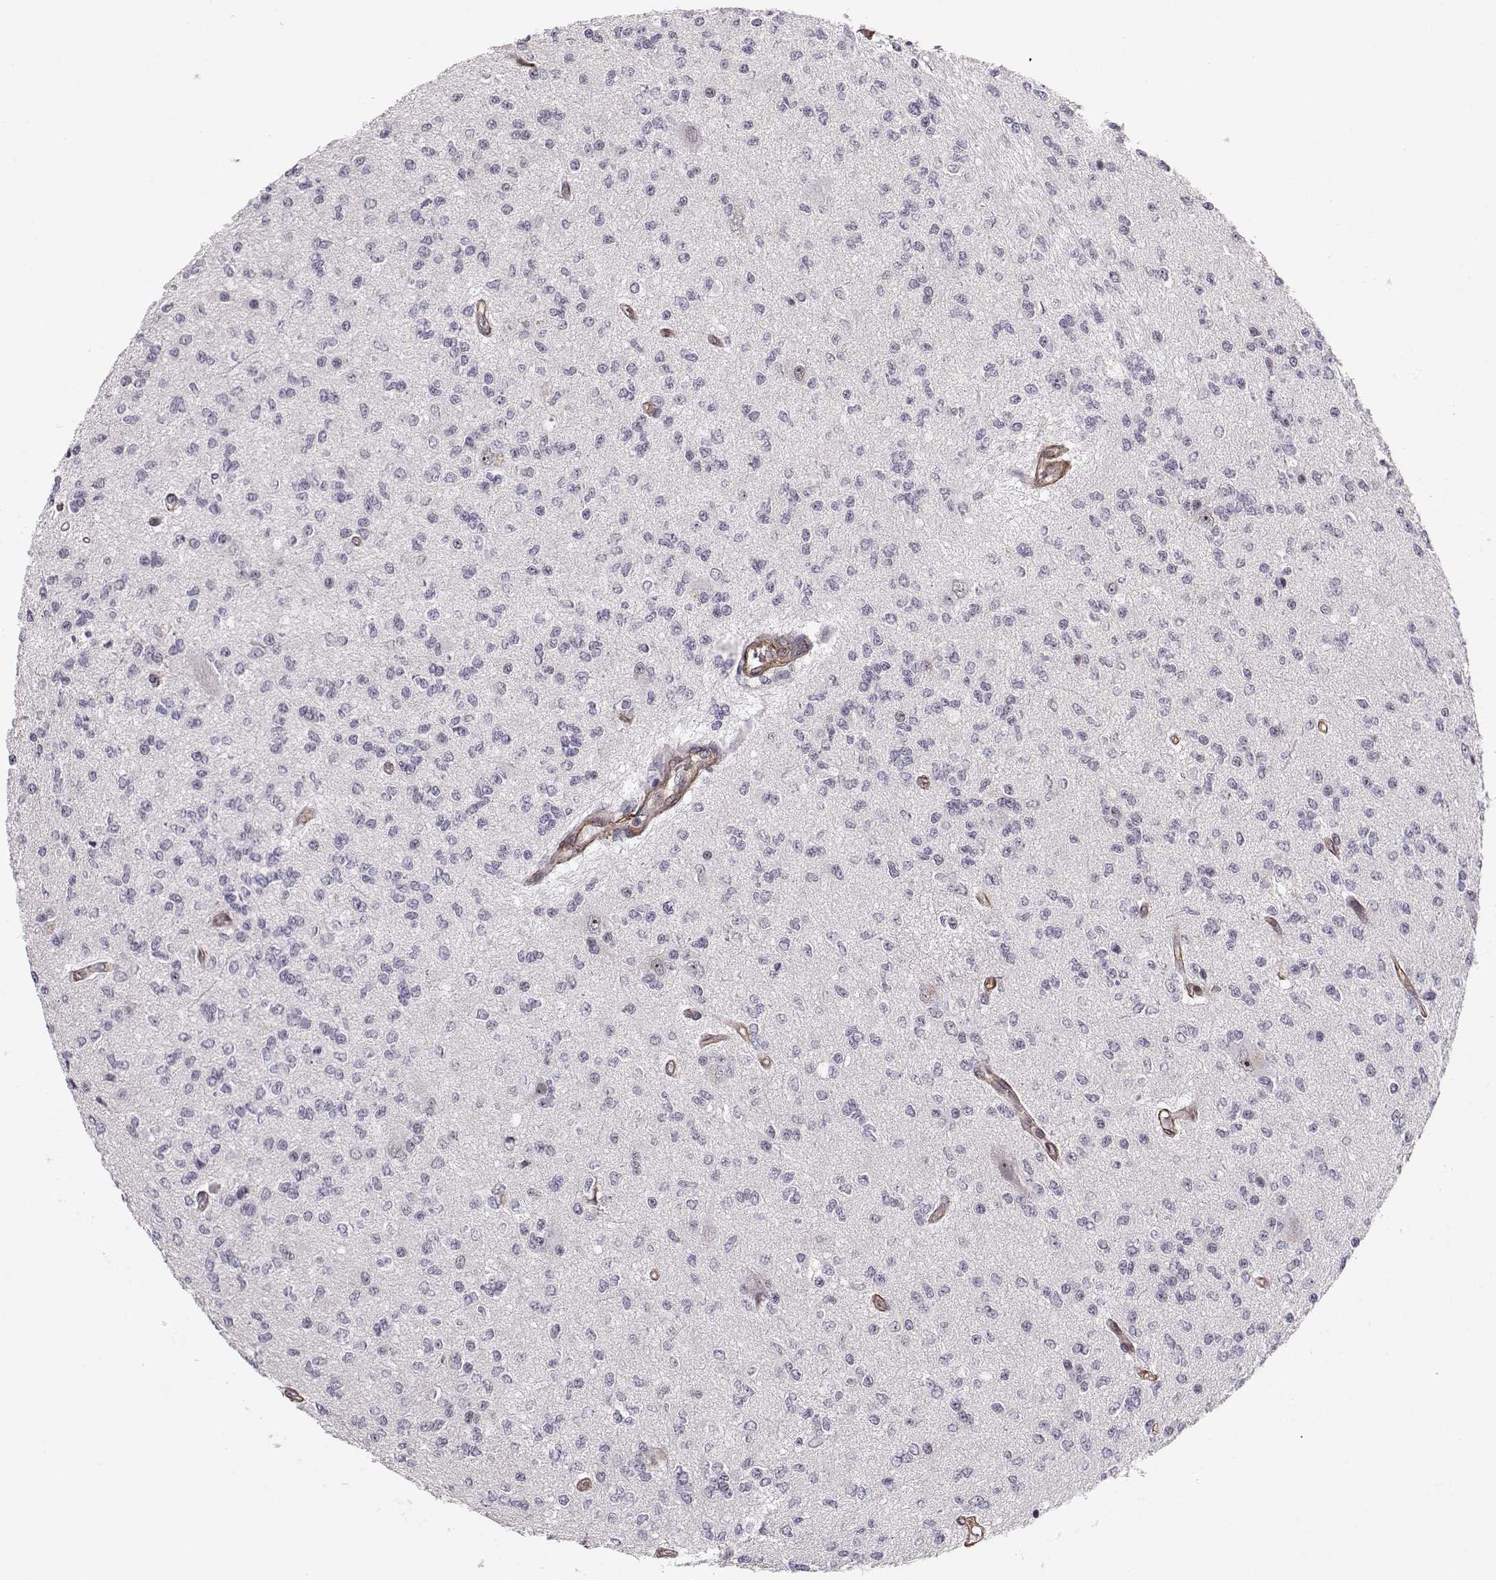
{"staining": {"intensity": "negative", "quantity": "none", "location": "none"}, "tissue": "glioma", "cell_type": "Tumor cells", "image_type": "cancer", "snomed": [{"axis": "morphology", "description": "Glioma, malignant, Low grade"}, {"axis": "topography", "description": "Brain"}], "caption": "IHC photomicrograph of neoplastic tissue: malignant low-grade glioma stained with DAB (3,3'-diaminobenzidine) displays no significant protein positivity in tumor cells.", "gene": "CIR1", "patient": {"sex": "male", "age": 67}}